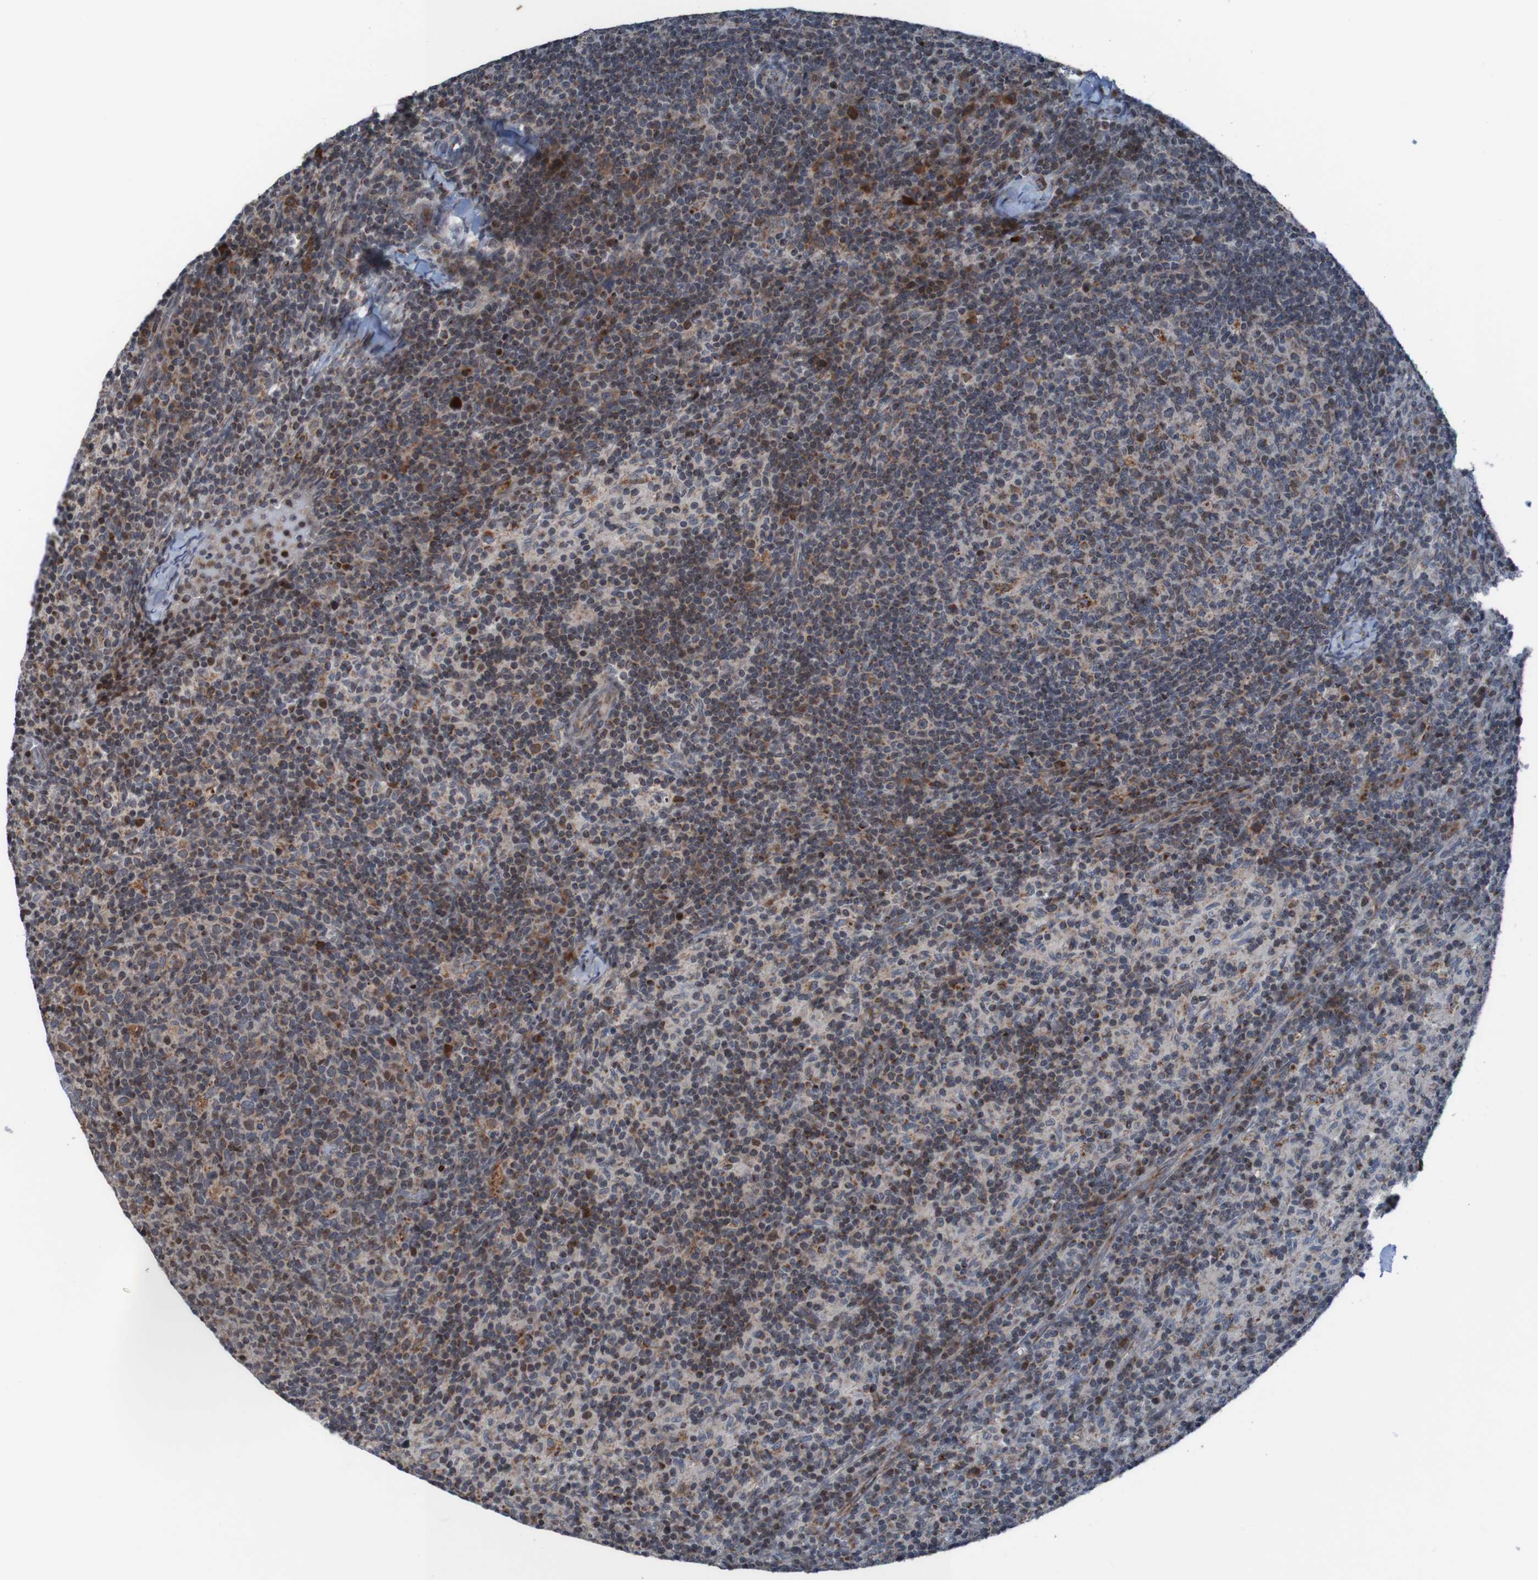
{"staining": {"intensity": "weak", "quantity": "25%-75%", "location": "cytoplasmic/membranous,nuclear"}, "tissue": "lymph node", "cell_type": "Germinal center cells", "image_type": "normal", "snomed": [{"axis": "morphology", "description": "Normal tissue, NOS"}, {"axis": "morphology", "description": "Inflammation, NOS"}, {"axis": "topography", "description": "Lymph node"}], "caption": "This image displays IHC staining of unremarkable human lymph node, with low weak cytoplasmic/membranous,nuclear staining in approximately 25%-75% of germinal center cells.", "gene": "UNG", "patient": {"sex": "male", "age": 55}}